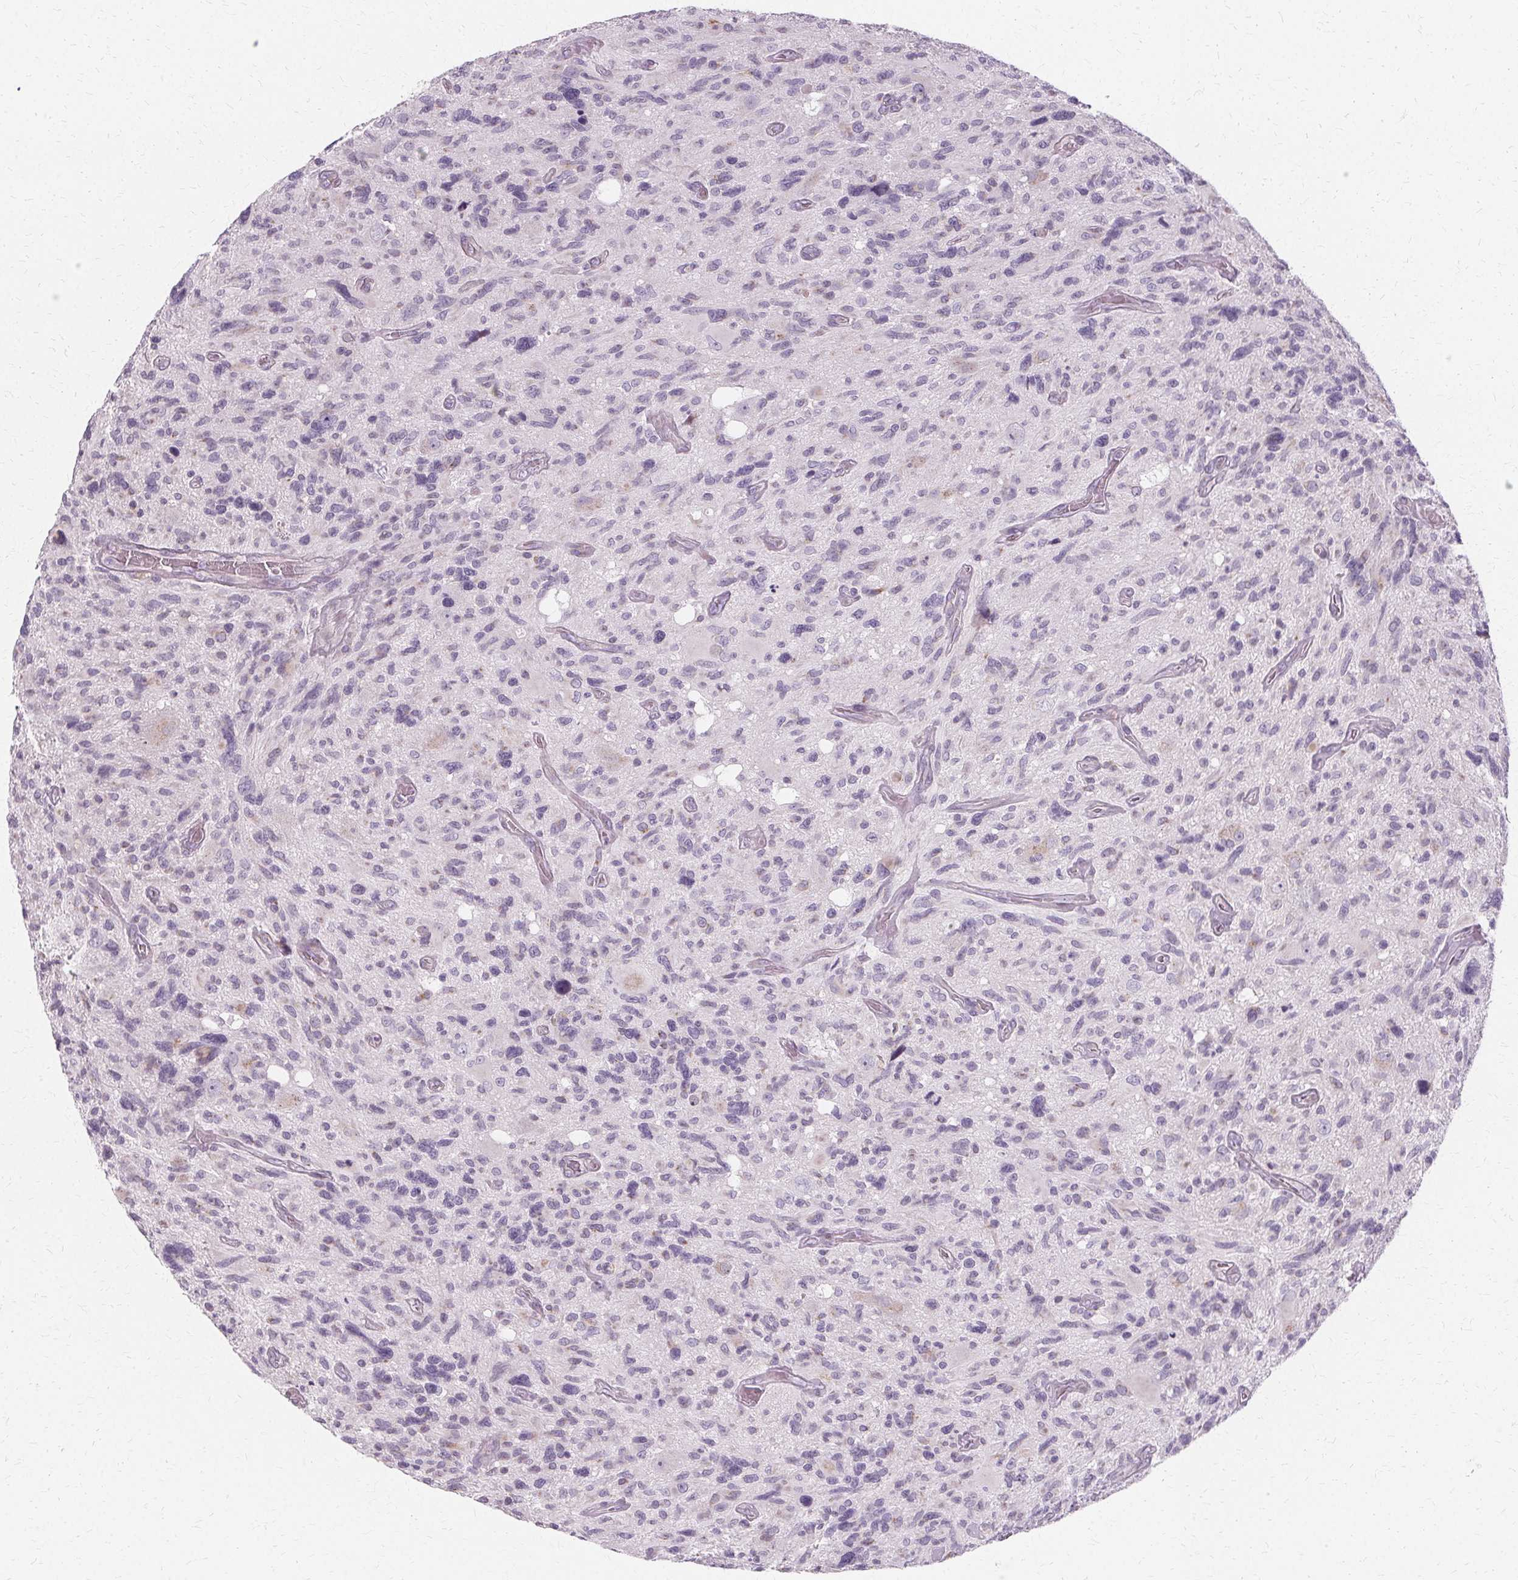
{"staining": {"intensity": "negative", "quantity": "none", "location": "none"}, "tissue": "glioma", "cell_type": "Tumor cells", "image_type": "cancer", "snomed": [{"axis": "morphology", "description": "Glioma, malignant, High grade"}, {"axis": "topography", "description": "Brain"}], "caption": "This is an immunohistochemistry (IHC) image of human malignant glioma (high-grade). There is no positivity in tumor cells.", "gene": "FCRL3", "patient": {"sex": "male", "age": 49}}